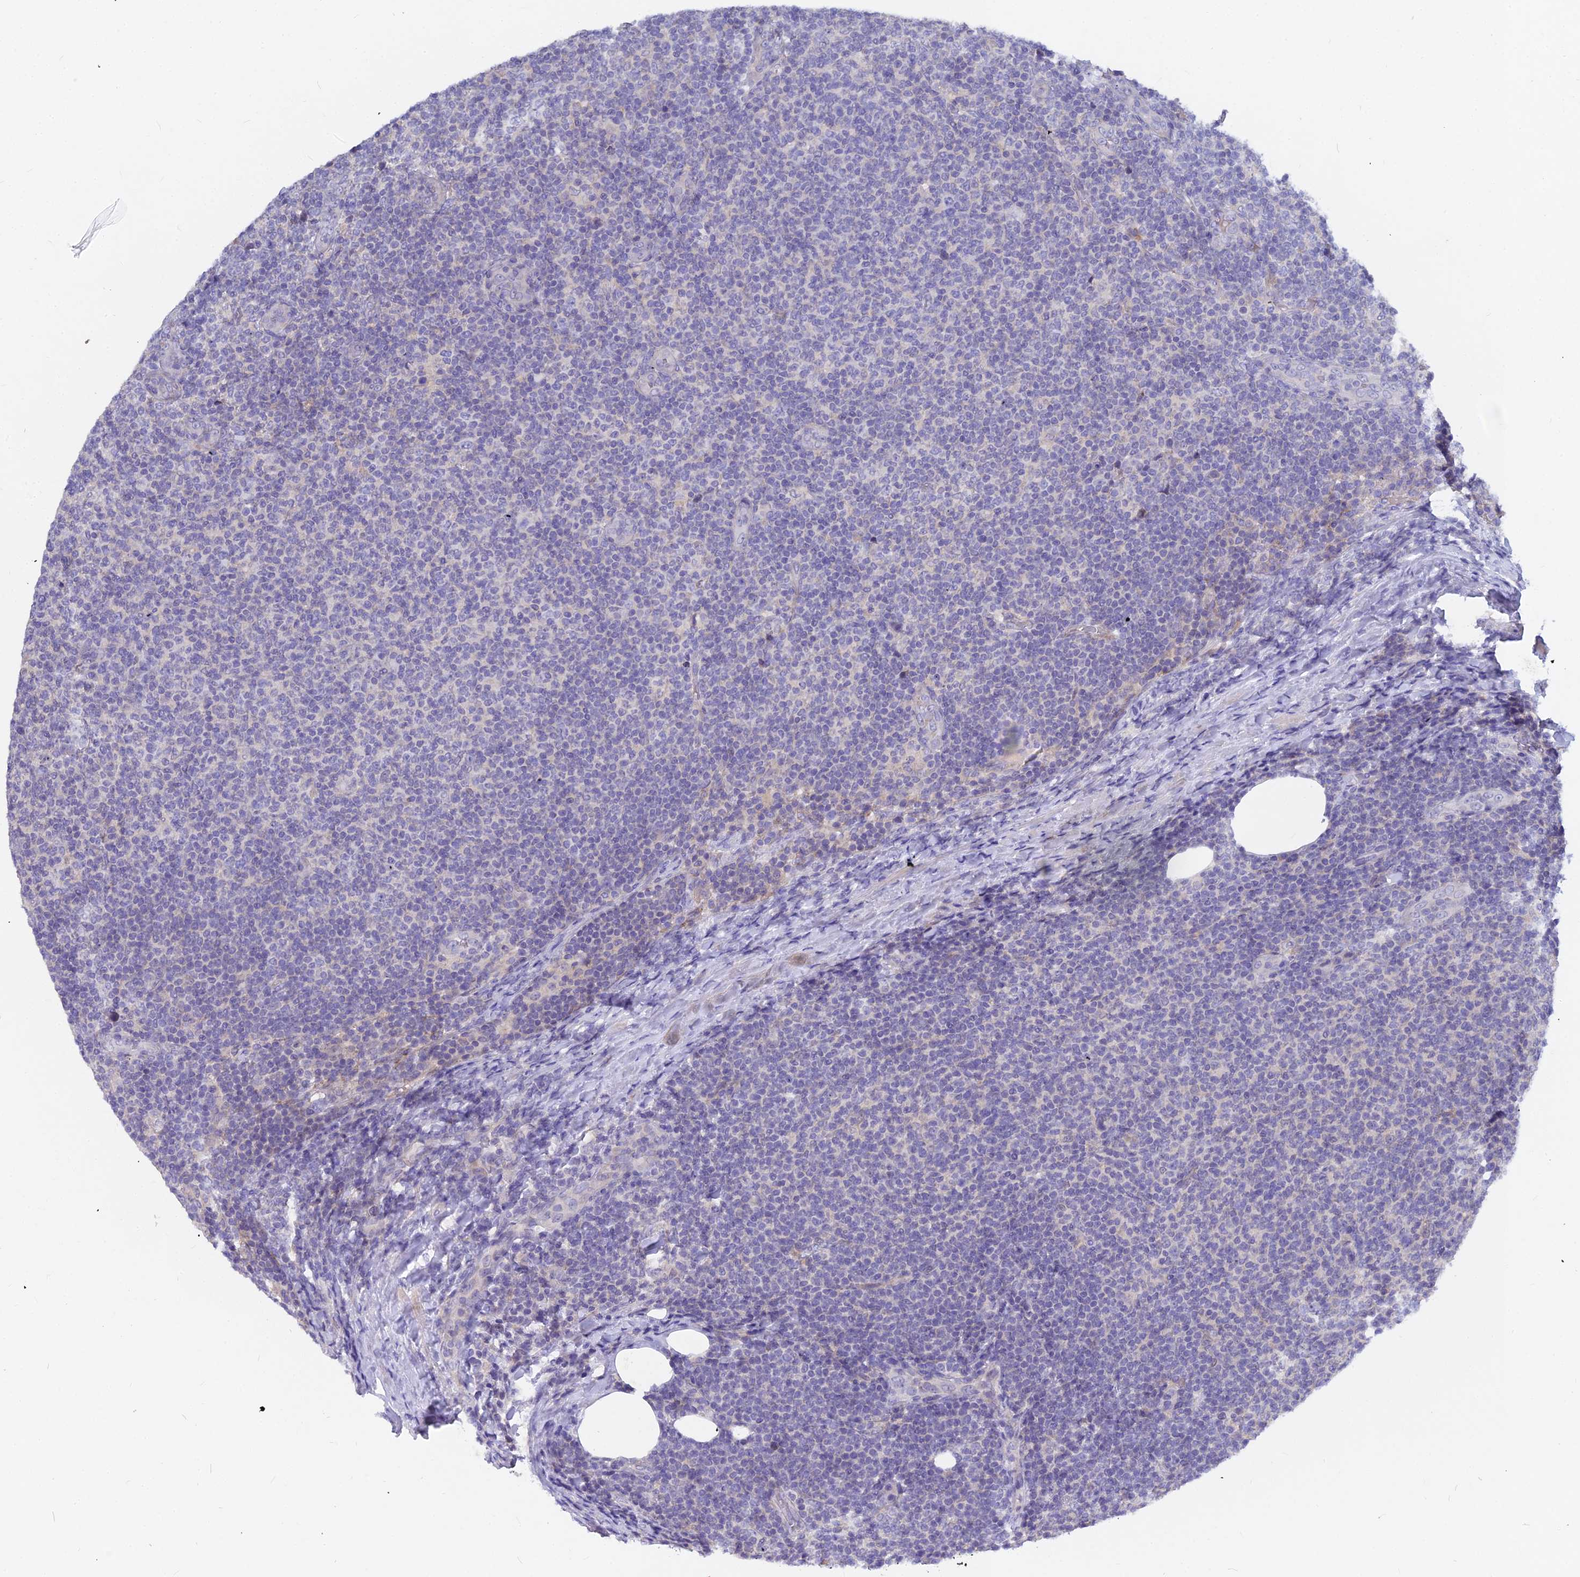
{"staining": {"intensity": "negative", "quantity": "none", "location": "none"}, "tissue": "lymphoma", "cell_type": "Tumor cells", "image_type": "cancer", "snomed": [{"axis": "morphology", "description": "Malignant lymphoma, non-Hodgkin's type, Low grade"}, {"axis": "topography", "description": "Lymph node"}], "caption": "Tumor cells are negative for brown protein staining in malignant lymphoma, non-Hodgkin's type (low-grade).", "gene": "DMRTA1", "patient": {"sex": "male", "age": 66}}